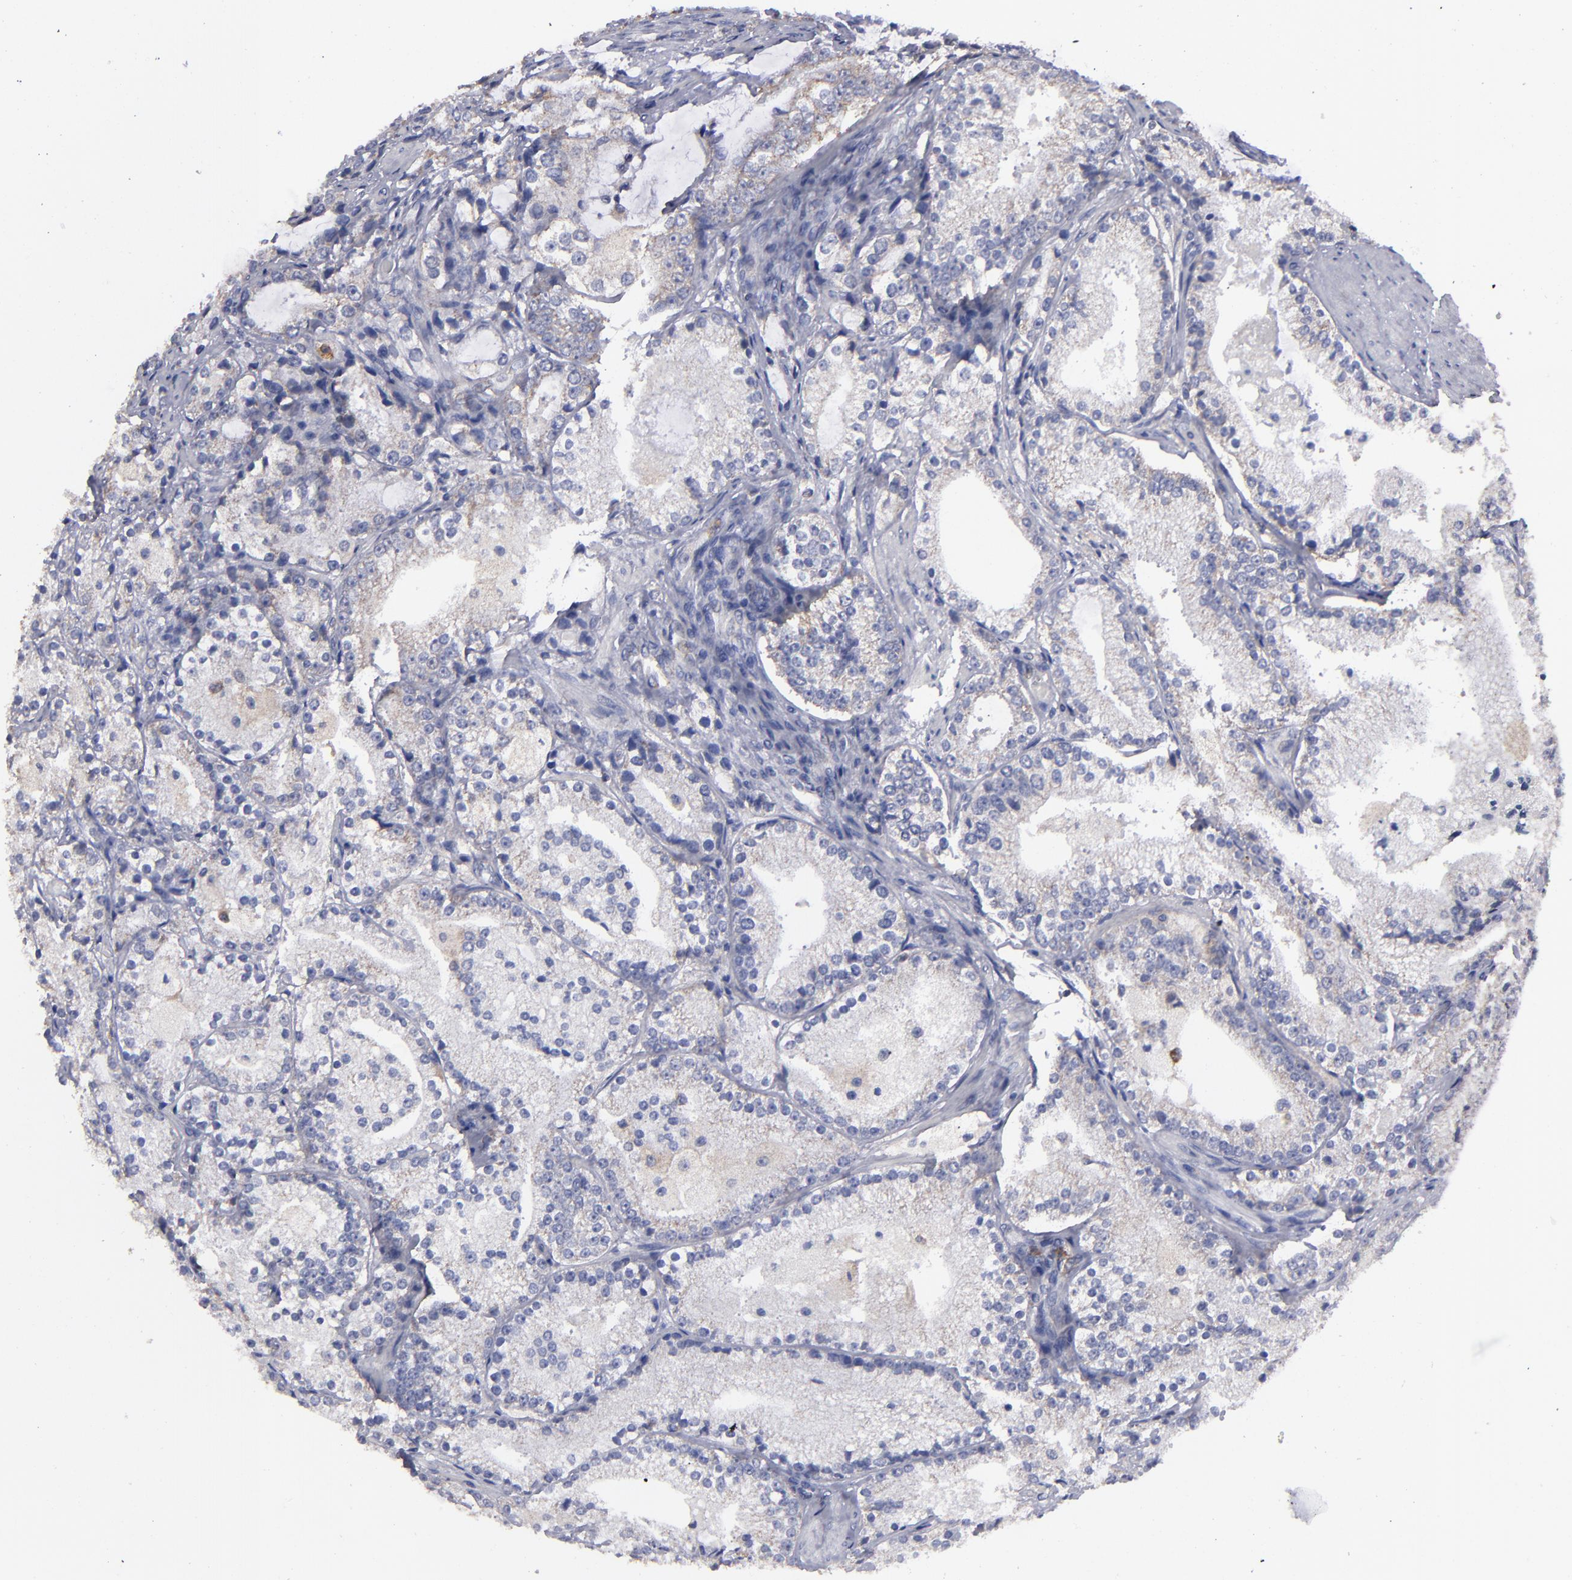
{"staining": {"intensity": "weak", "quantity": "25%-75%", "location": "cytoplasmic/membranous"}, "tissue": "prostate cancer", "cell_type": "Tumor cells", "image_type": "cancer", "snomed": [{"axis": "morphology", "description": "Adenocarcinoma, High grade"}, {"axis": "topography", "description": "Prostate"}], "caption": "A high-resolution micrograph shows immunohistochemistry staining of prostate cancer (high-grade adenocarcinoma), which exhibits weak cytoplasmic/membranous staining in approximately 25%-75% of tumor cells.", "gene": "FGR", "patient": {"sex": "male", "age": 63}}